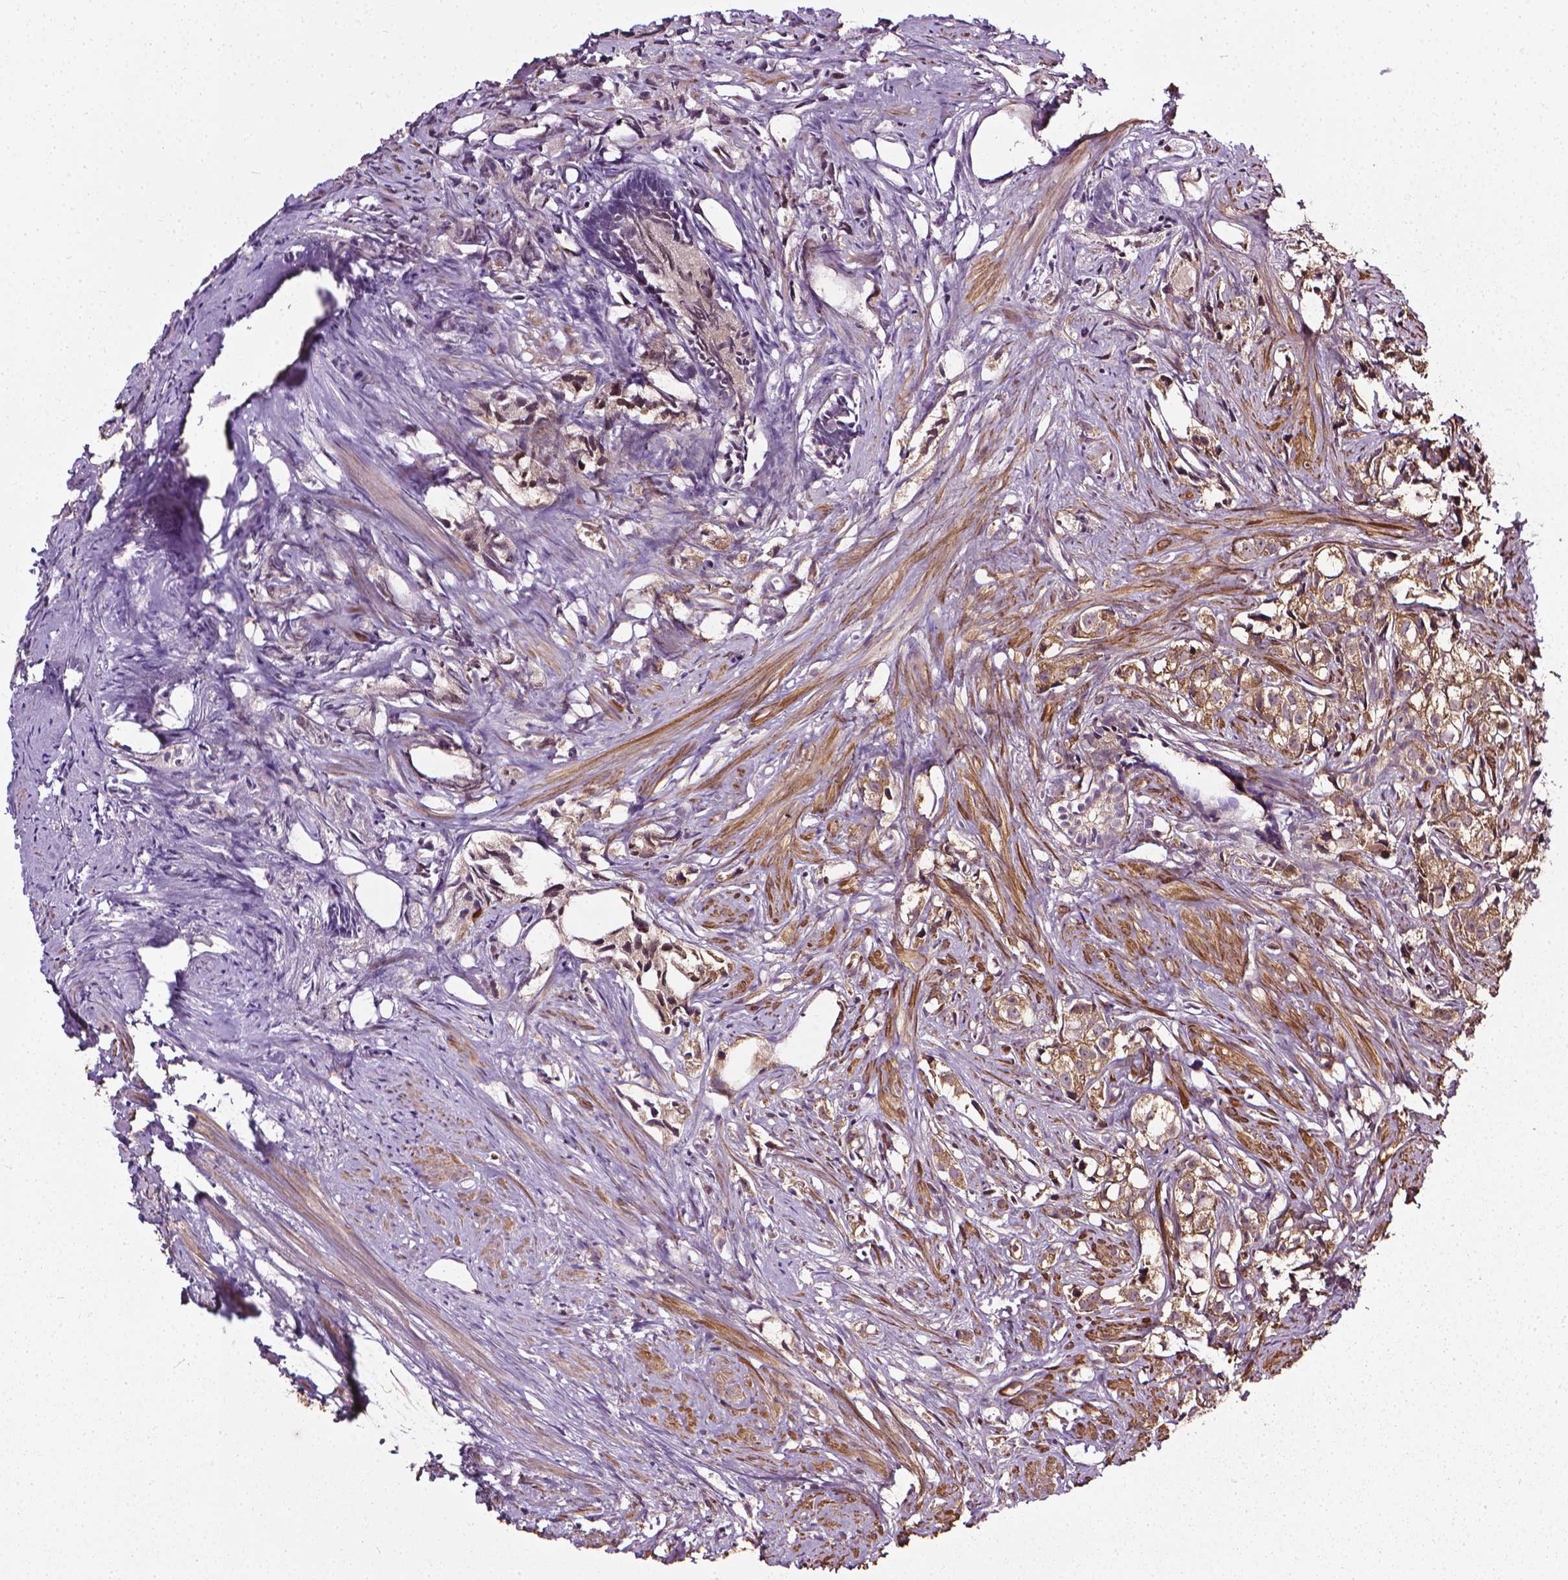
{"staining": {"intensity": "moderate", "quantity": ">75%", "location": "cytoplasmic/membranous"}, "tissue": "prostate cancer", "cell_type": "Tumor cells", "image_type": "cancer", "snomed": [{"axis": "morphology", "description": "Adenocarcinoma, High grade"}, {"axis": "topography", "description": "Prostate"}], "caption": "Prostate cancer (high-grade adenocarcinoma) tissue demonstrates moderate cytoplasmic/membranous staining in approximately >75% of tumor cells, visualized by immunohistochemistry.", "gene": "PRAG1", "patient": {"sex": "male", "age": 68}}